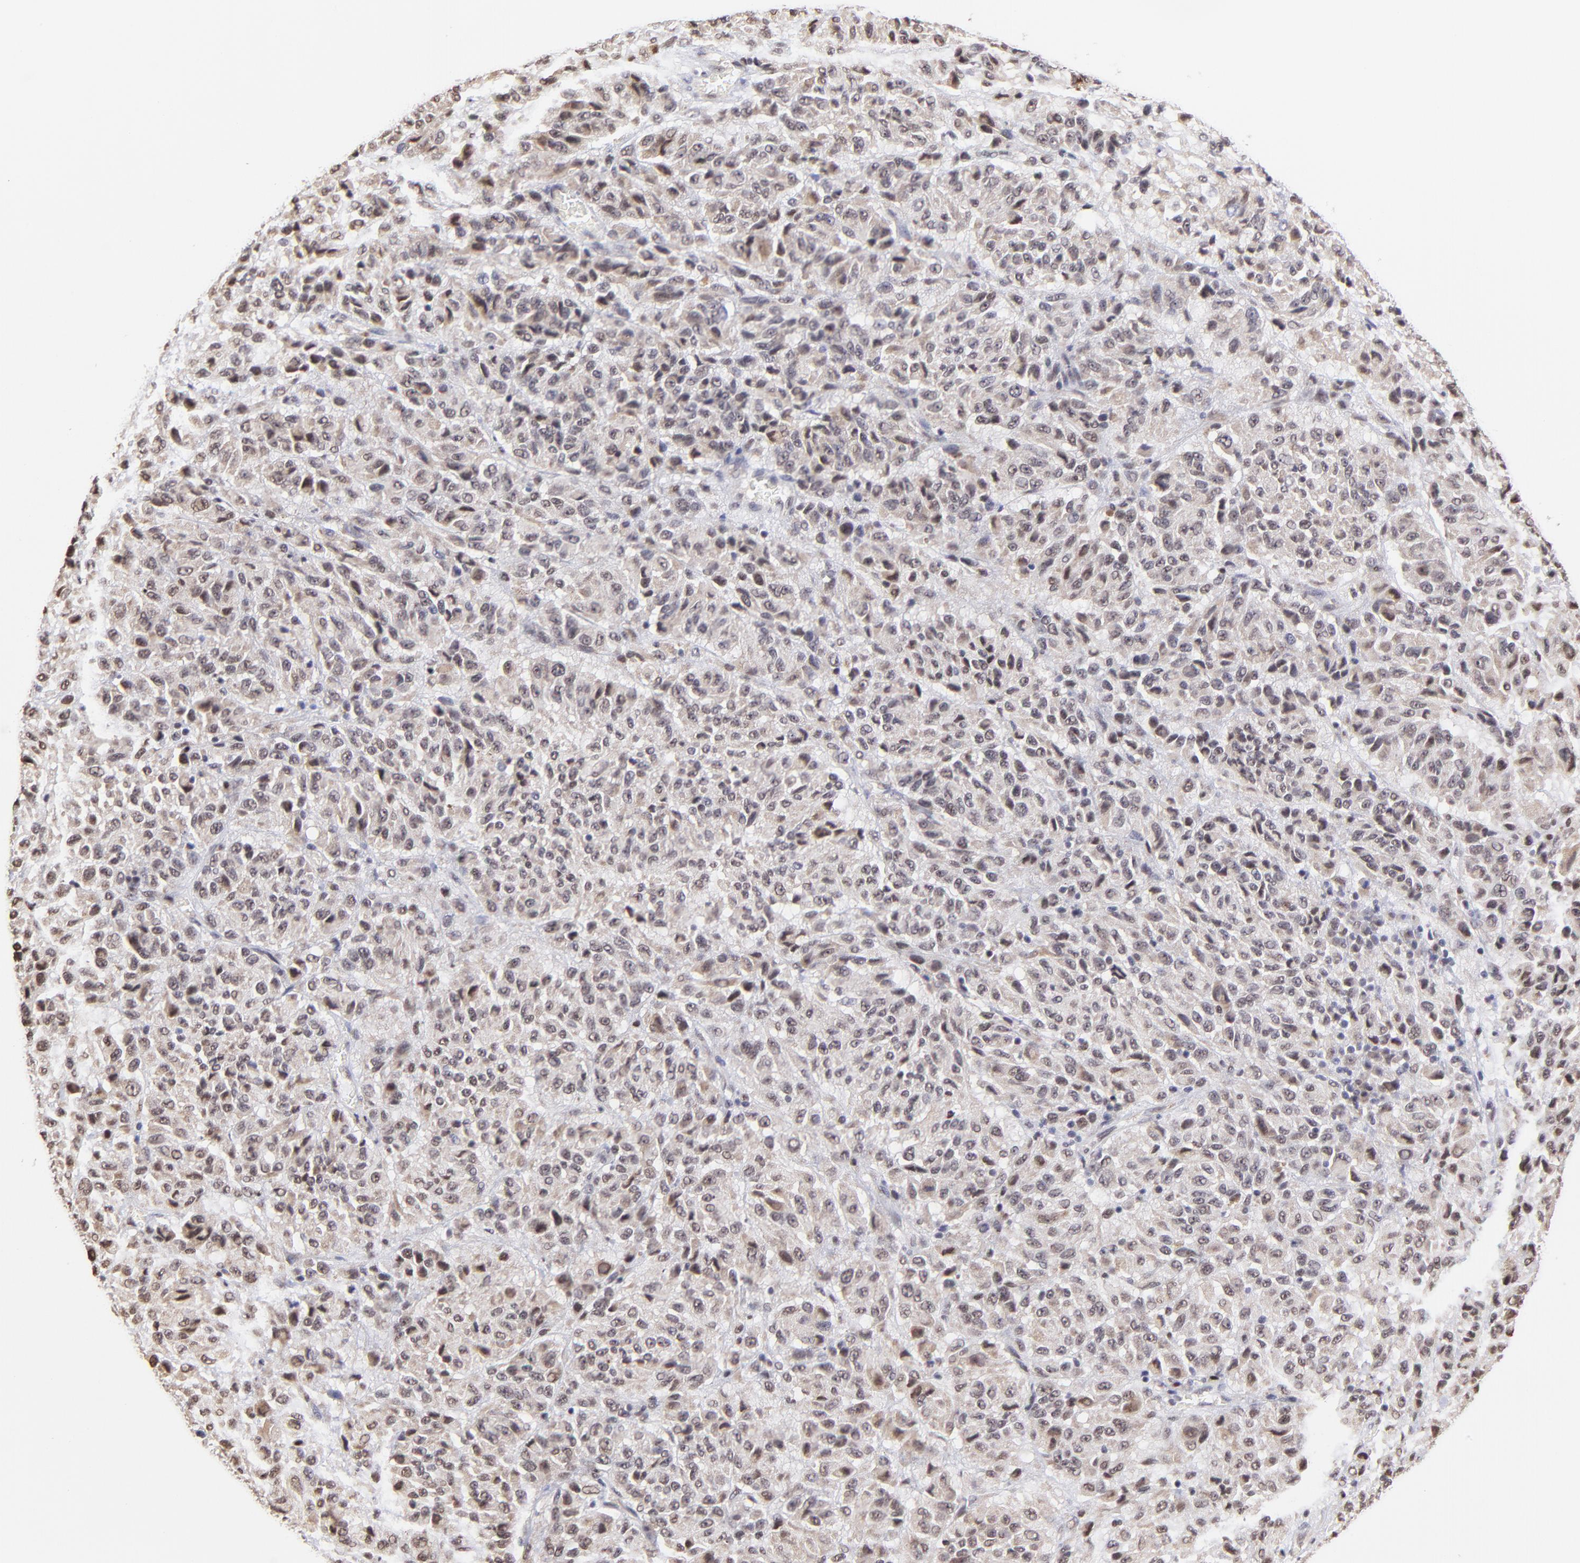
{"staining": {"intensity": "weak", "quantity": "25%-75%", "location": "cytoplasmic/membranous,nuclear"}, "tissue": "melanoma", "cell_type": "Tumor cells", "image_type": "cancer", "snomed": [{"axis": "morphology", "description": "Malignant melanoma, Metastatic site"}, {"axis": "topography", "description": "Lung"}], "caption": "A photomicrograph of malignant melanoma (metastatic site) stained for a protein reveals weak cytoplasmic/membranous and nuclear brown staining in tumor cells.", "gene": "ZNF670", "patient": {"sex": "male", "age": 64}}